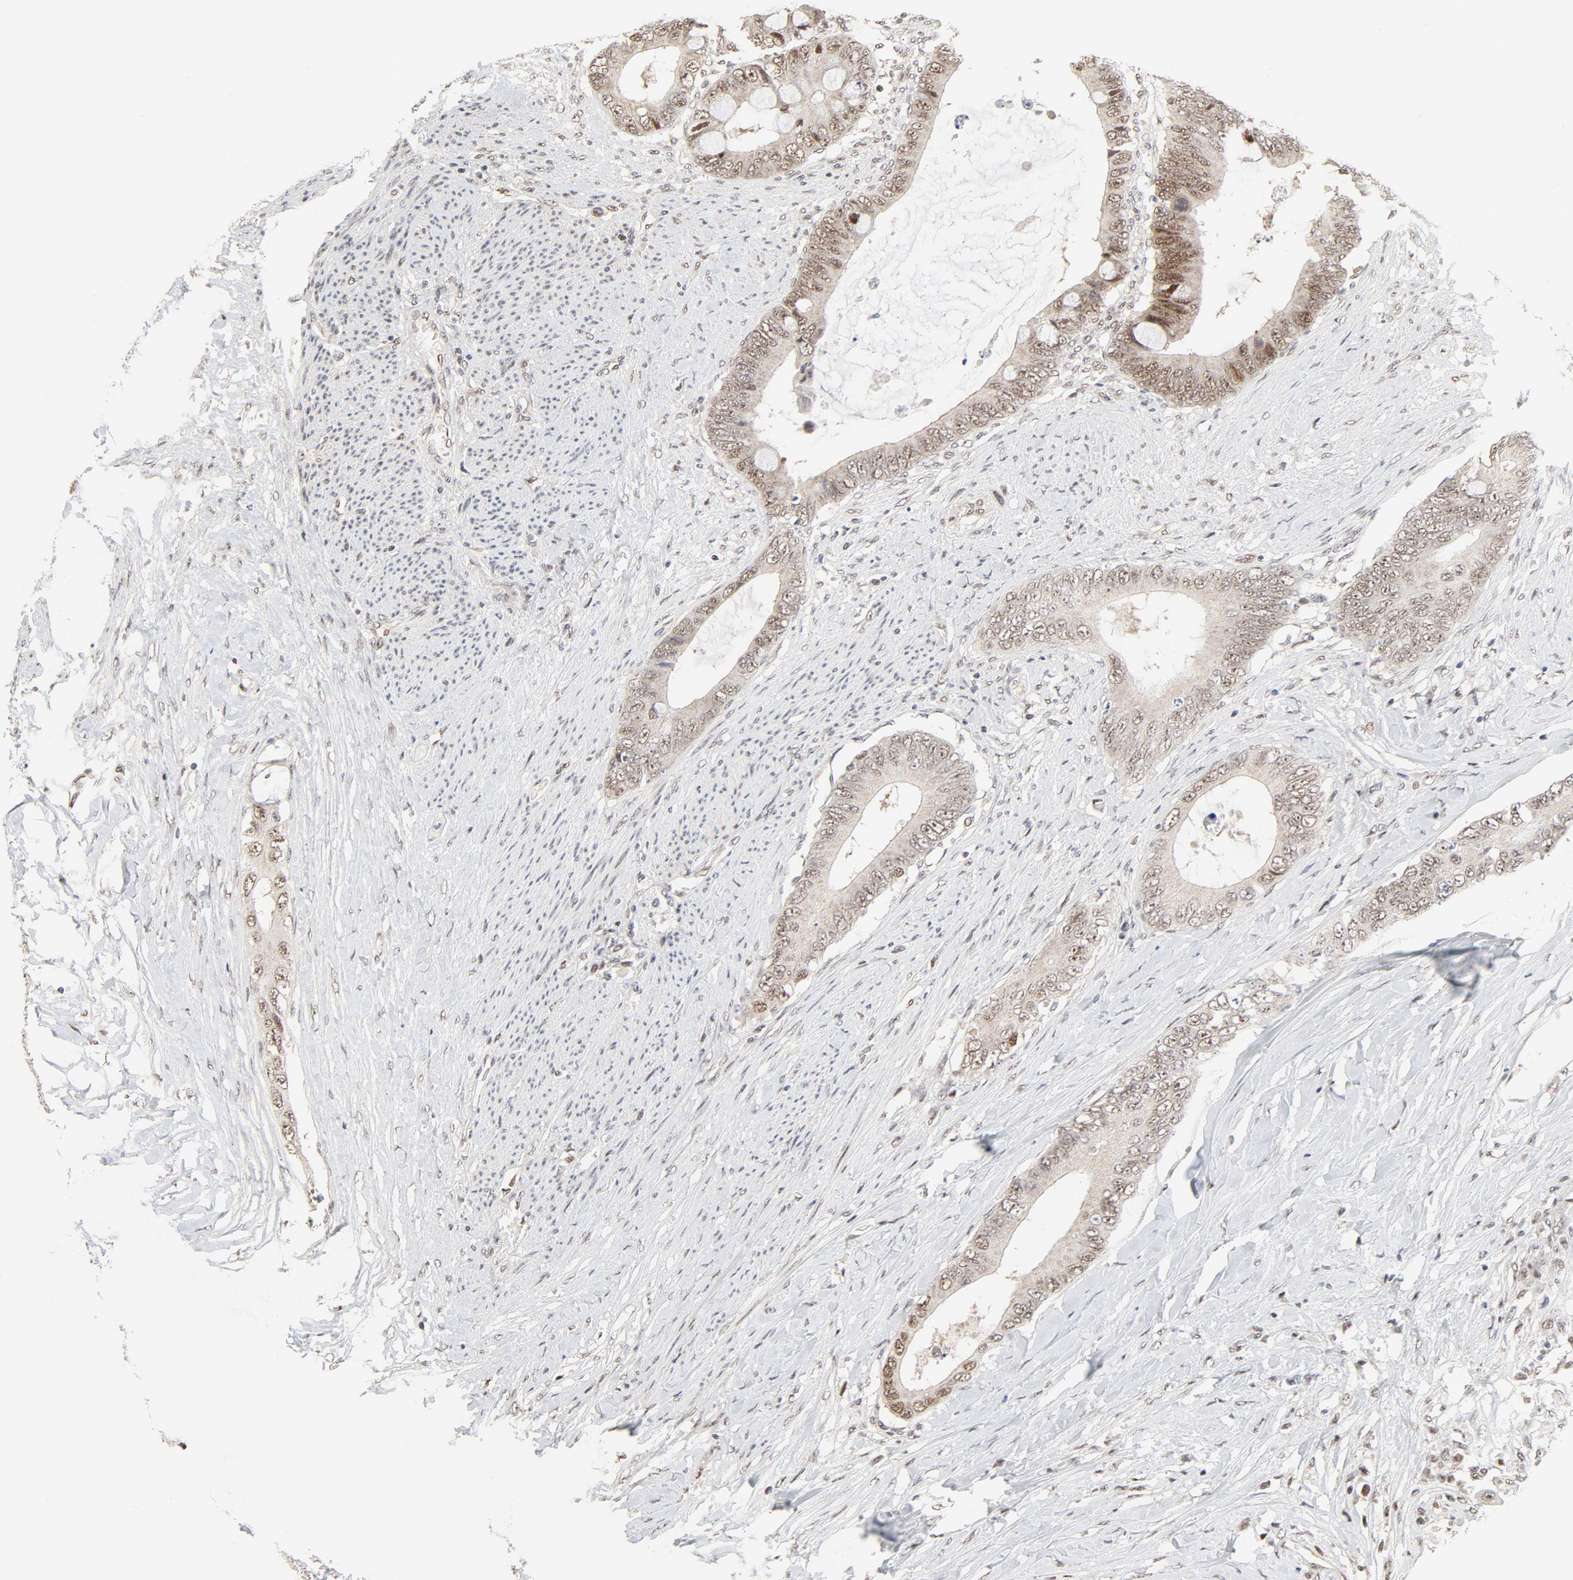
{"staining": {"intensity": "moderate", "quantity": ">75%", "location": "cytoplasmic/membranous,nuclear"}, "tissue": "colorectal cancer", "cell_type": "Tumor cells", "image_type": "cancer", "snomed": [{"axis": "morphology", "description": "Normal tissue, NOS"}, {"axis": "morphology", "description": "Adenocarcinoma, NOS"}, {"axis": "topography", "description": "Rectum"}, {"axis": "topography", "description": "Peripheral nerve tissue"}], "caption": "High-magnification brightfield microscopy of colorectal cancer stained with DAB (brown) and counterstained with hematoxylin (blue). tumor cells exhibit moderate cytoplasmic/membranous and nuclear staining is identified in about>75% of cells.", "gene": "GTF2I", "patient": {"sex": "female", "age": 77}}